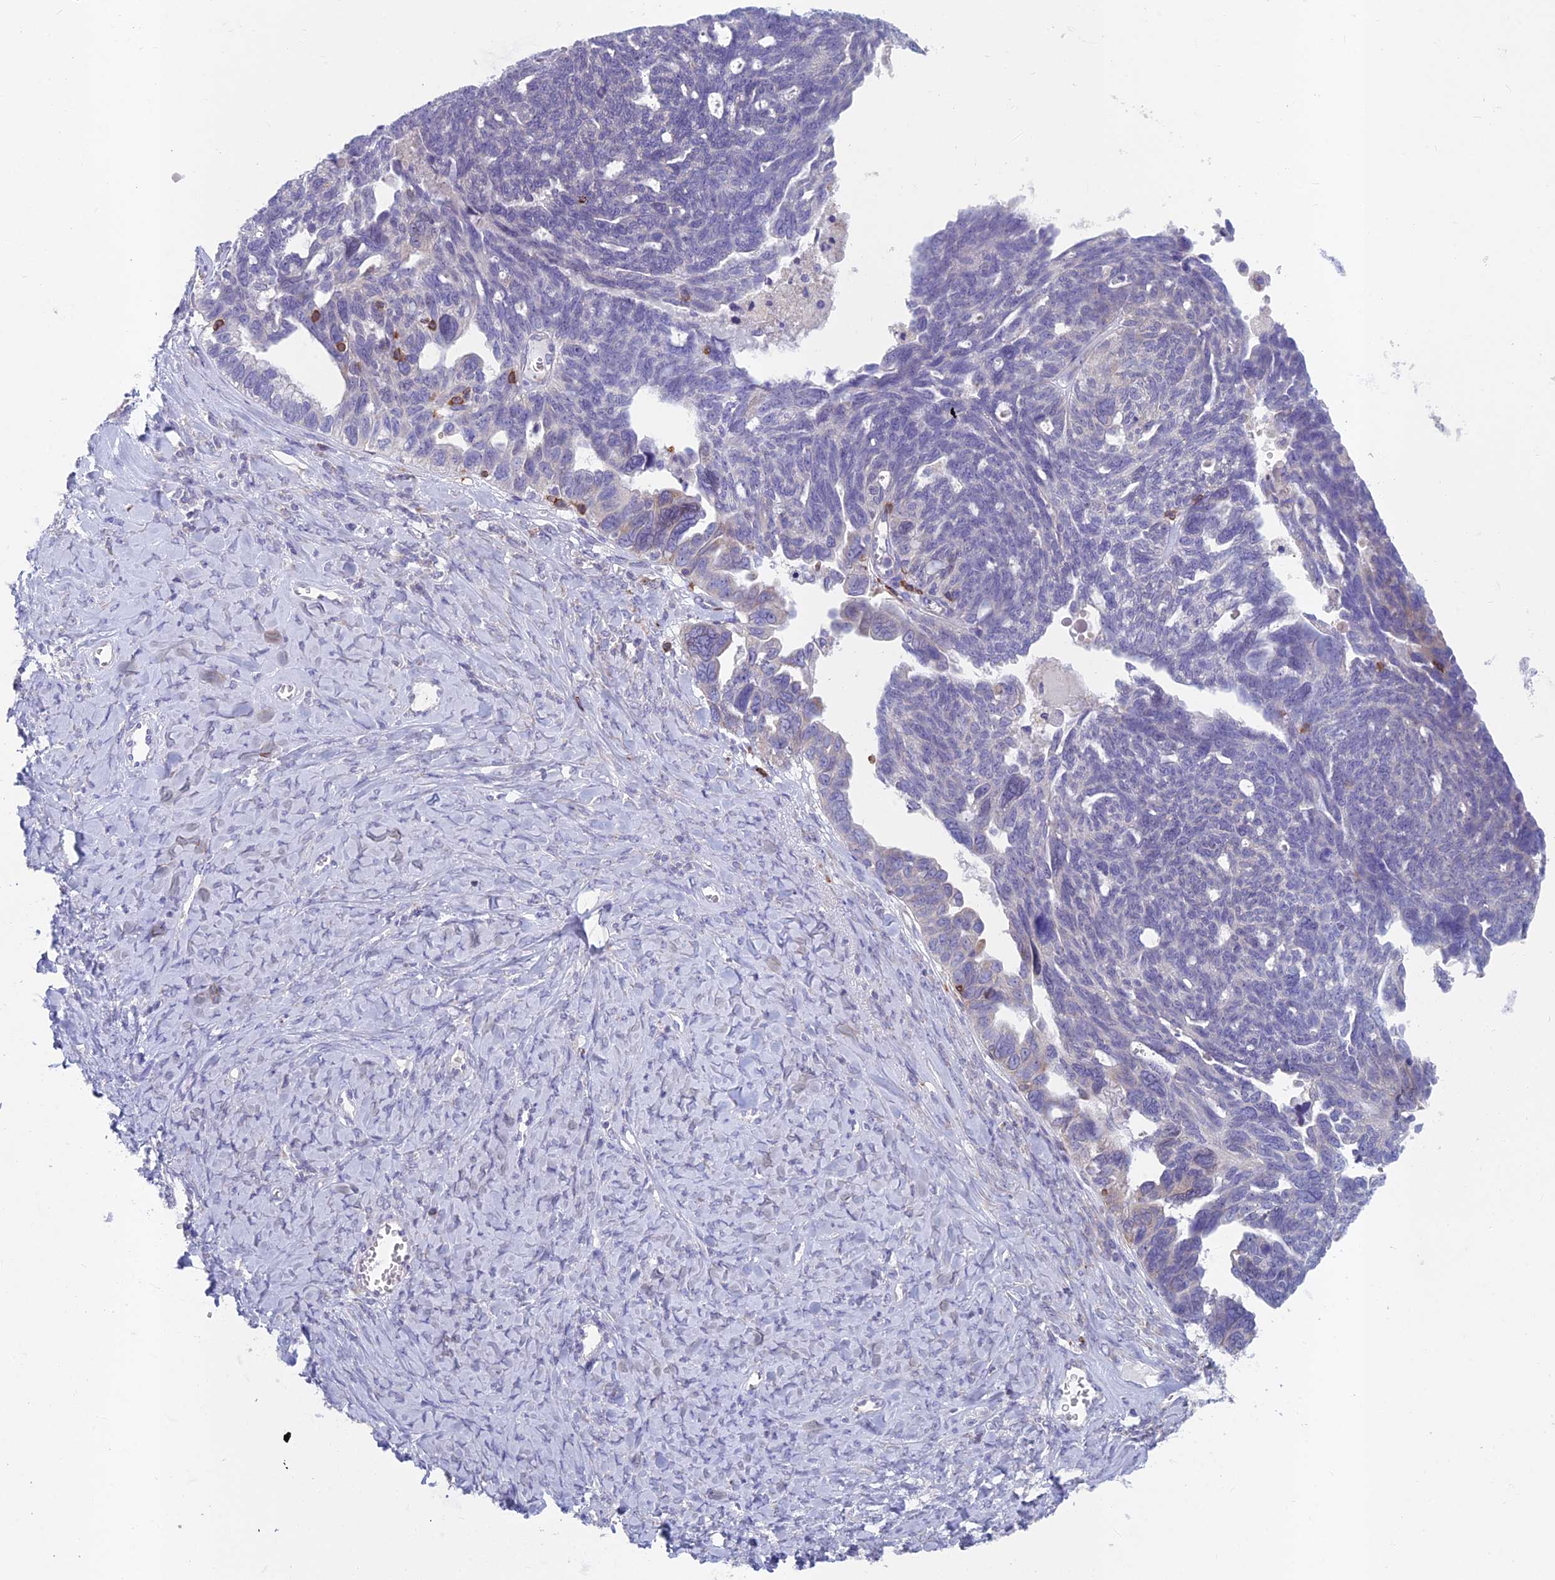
{"staining": {"intensity": "weak", "quantity": "<25%", "location": "cytoplasmic/membranous"}, "tissue": "ovarian cancer", "cell_type": "Tumor cells", "image_type": "cancer", "snomed": [{"axis": "morphology", "description": "Cystadenocarcinoma, serous, NOS"}, {"axis": "topography", "description": "Ovary"}], "caption": "The micrograph displays no staining of tumor cells in ovarian cancer (serous cystadenocarcinoma).", "gene": "ABI3BP", "patient": {"sex": "female", "age": 79}}